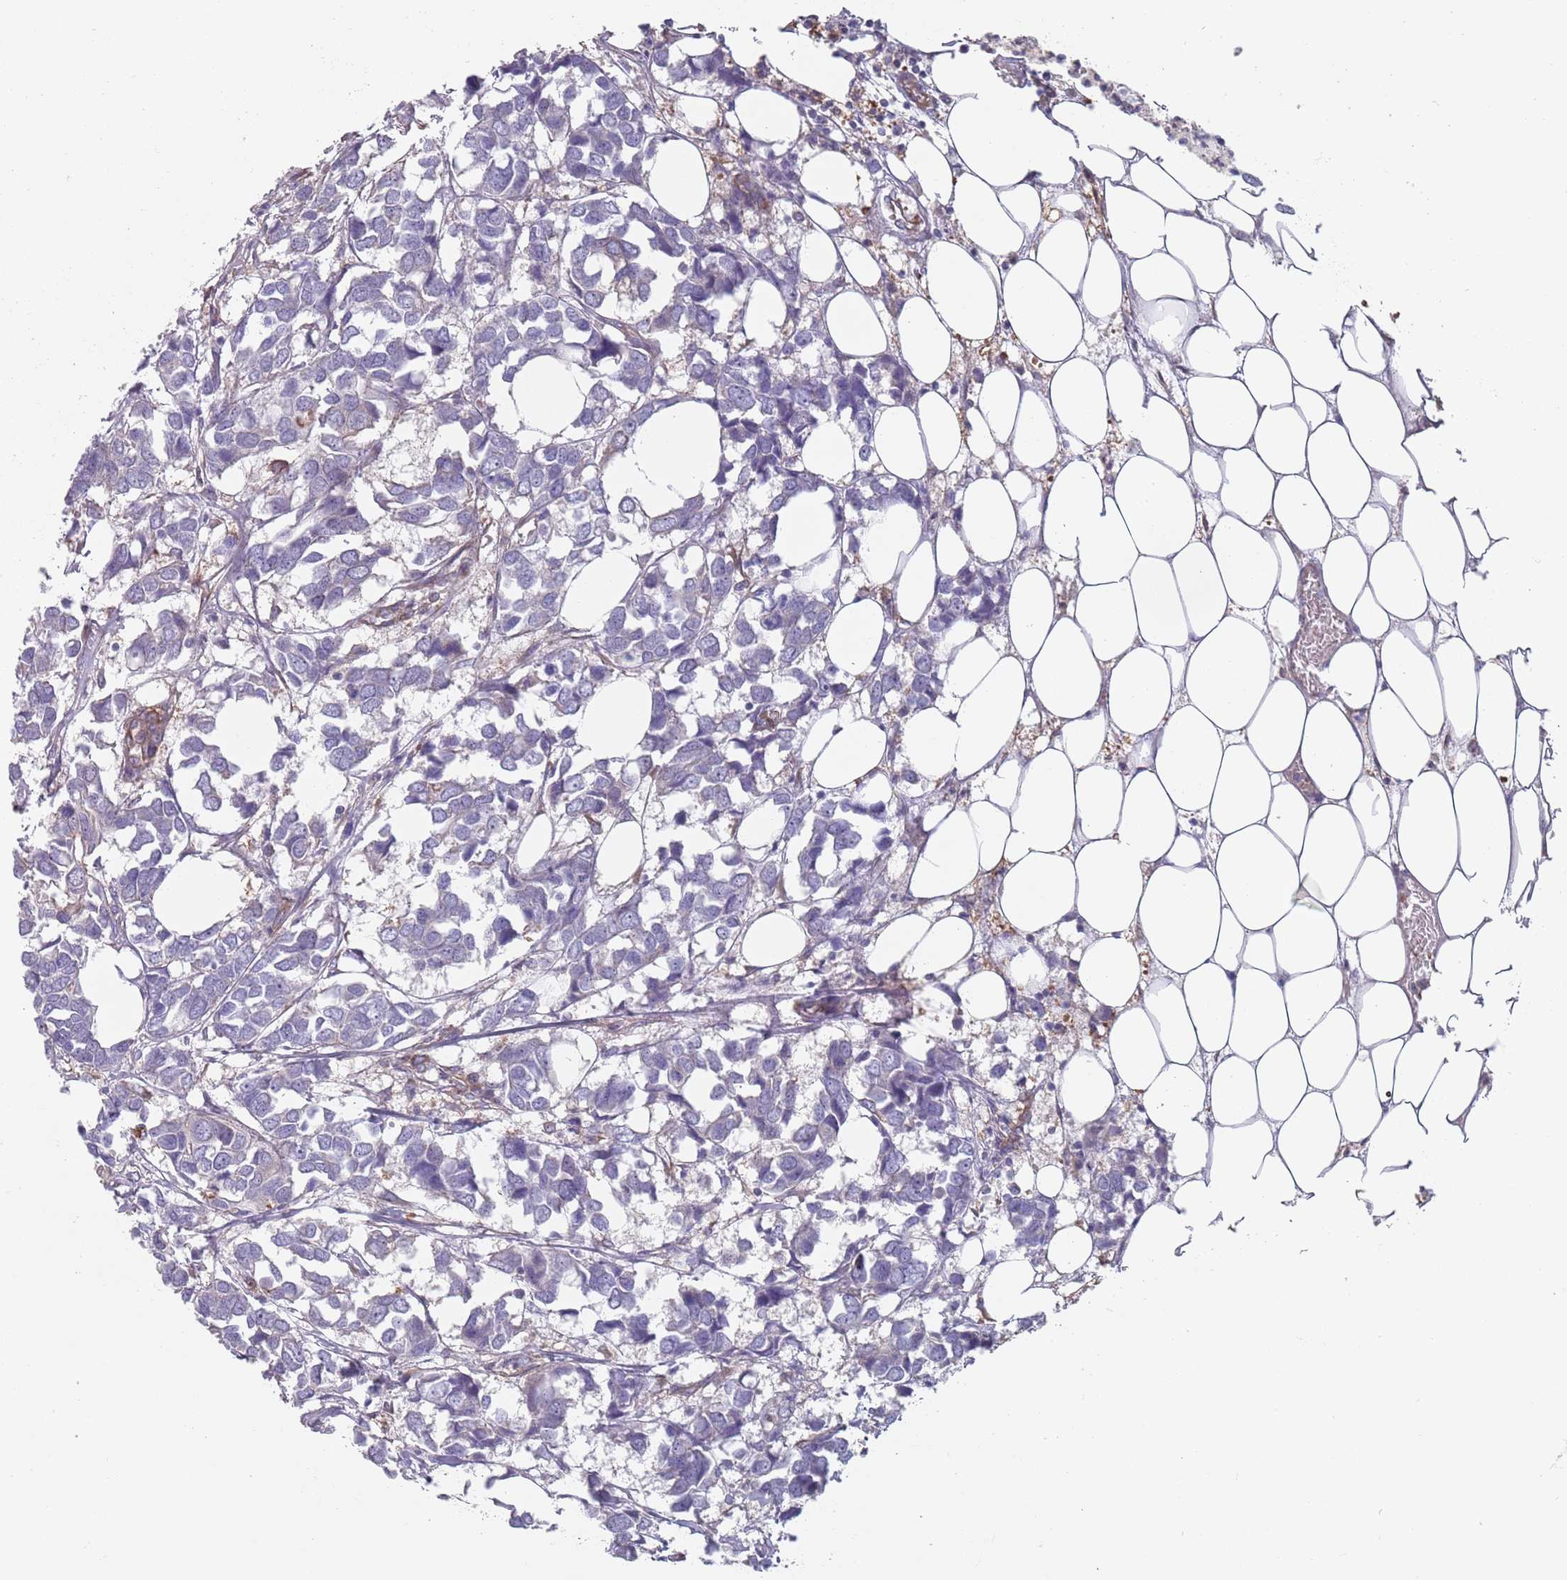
{"staining": {"intensity": "negative", "quantity": "none", "location": "none"}, "tissue": "breast cancer", "cell_type": "Tumor cells", "image_type": "cancer", "snomed": [{"axis": "morphology", "description": "Duct carcinoma"}, {"axis": "topography", "description": "Breast"}], "caption": "Breast cancer was stained to show a protein in brown. There is no significant expression in tumor cells.", "gene": "APPL2", "patient": {"sex": "female", "age": 83}}